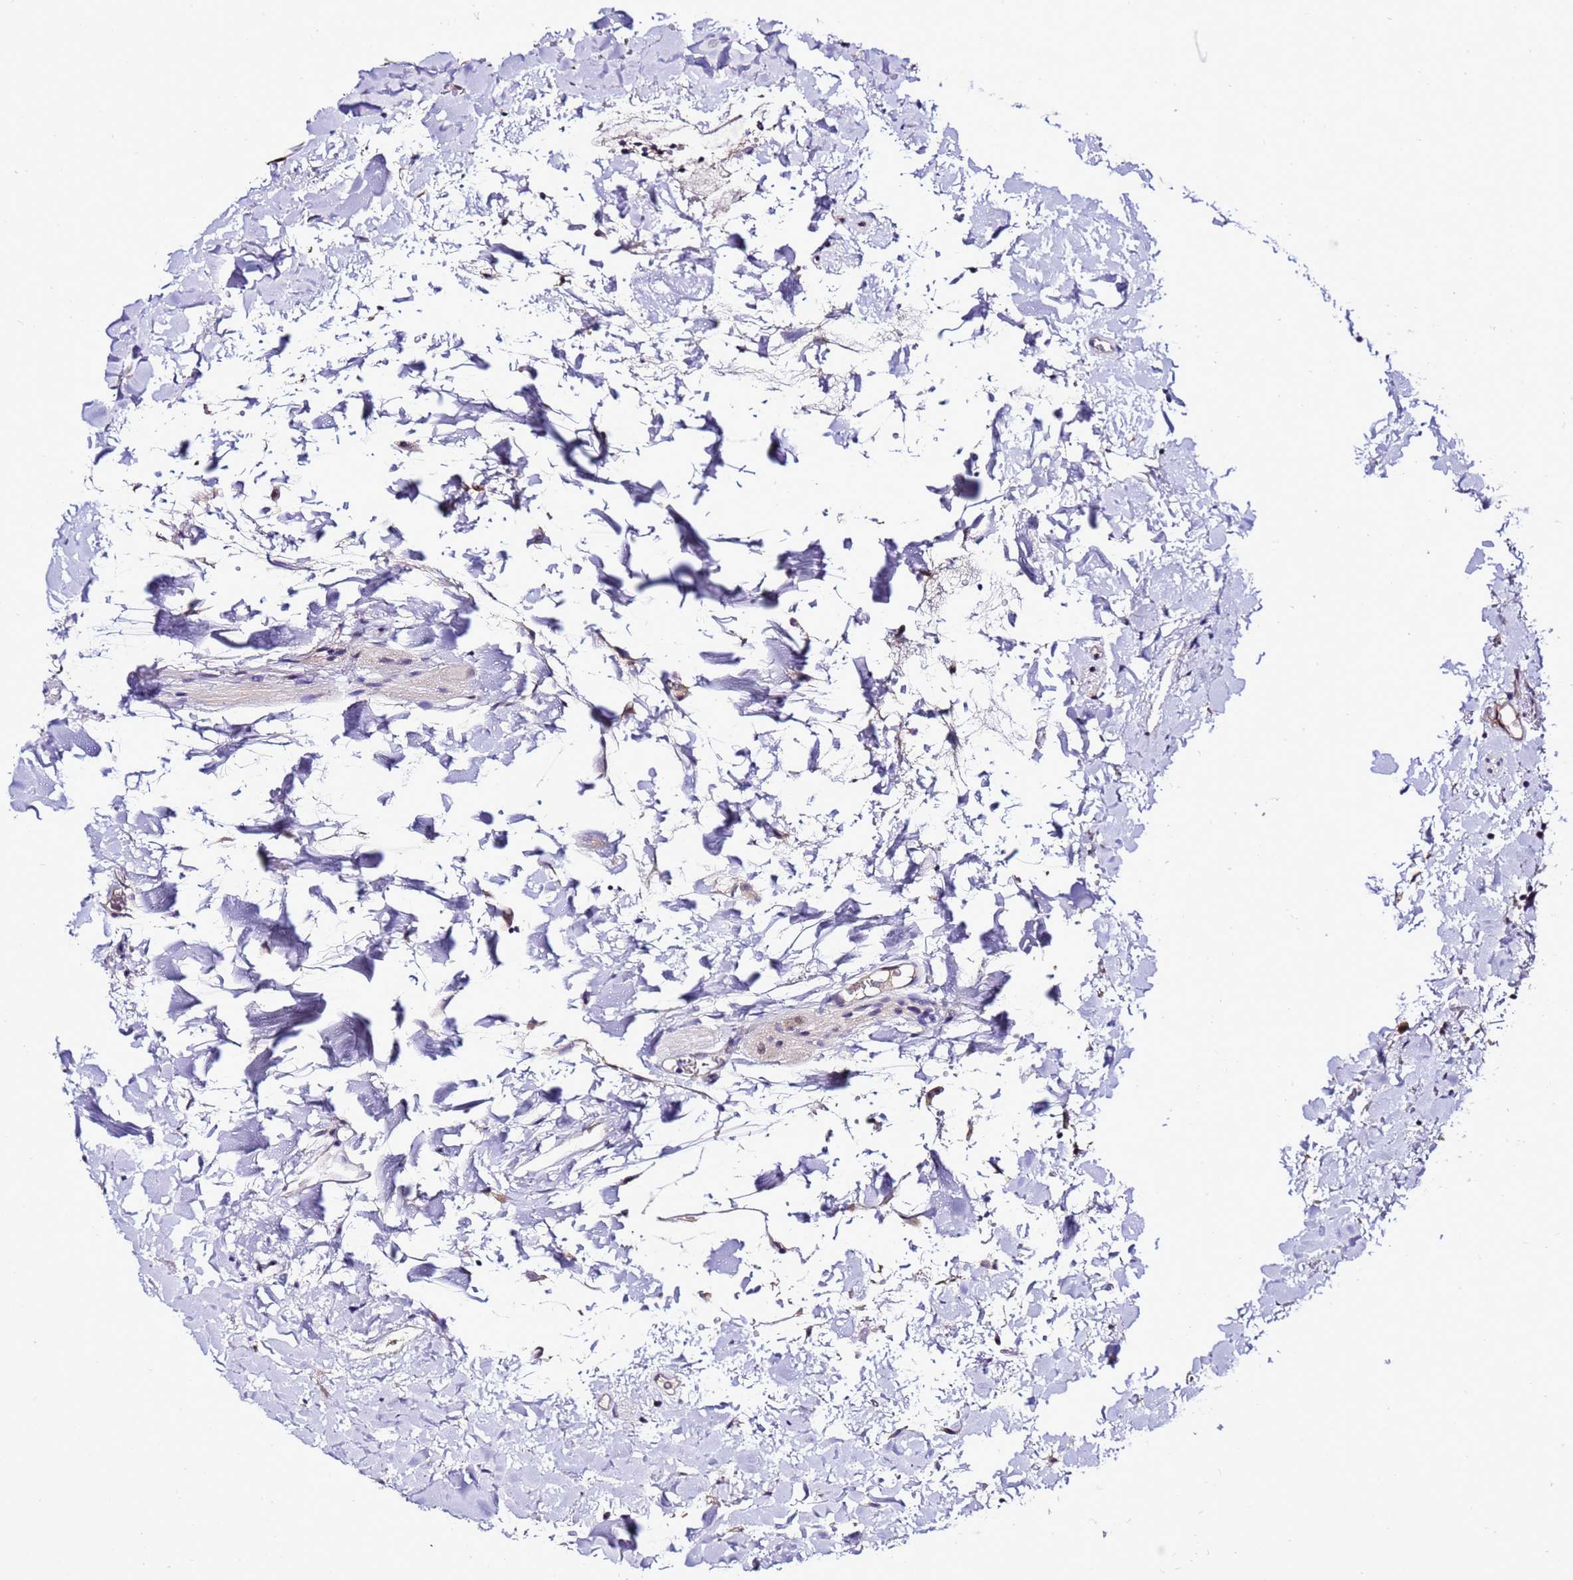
{"staining": {"intensity": "negative", "quantity": "none", "location": "none"}, "tissue": "colon", "cell_type": "Endothelial cells", "image_type": "normal", "snomed": [{"axis": "morphology", "description": "Normal tissue, NOS"}, {"axis": "topography", "description": "Colon"}], "caption": "This image is of normal colon stained with immunohistochemistry to label a protein in brown with the nuclei are counter-stained blue. There is no positivity in endothelial cells. The staining is performed using DAB (3,3'-diaminobenzidine) brown chromogen with nuclei counter-stained in using hematoxylin.", "gene": "C19orf47", "patient": {"sex": "female", "age": 79}}